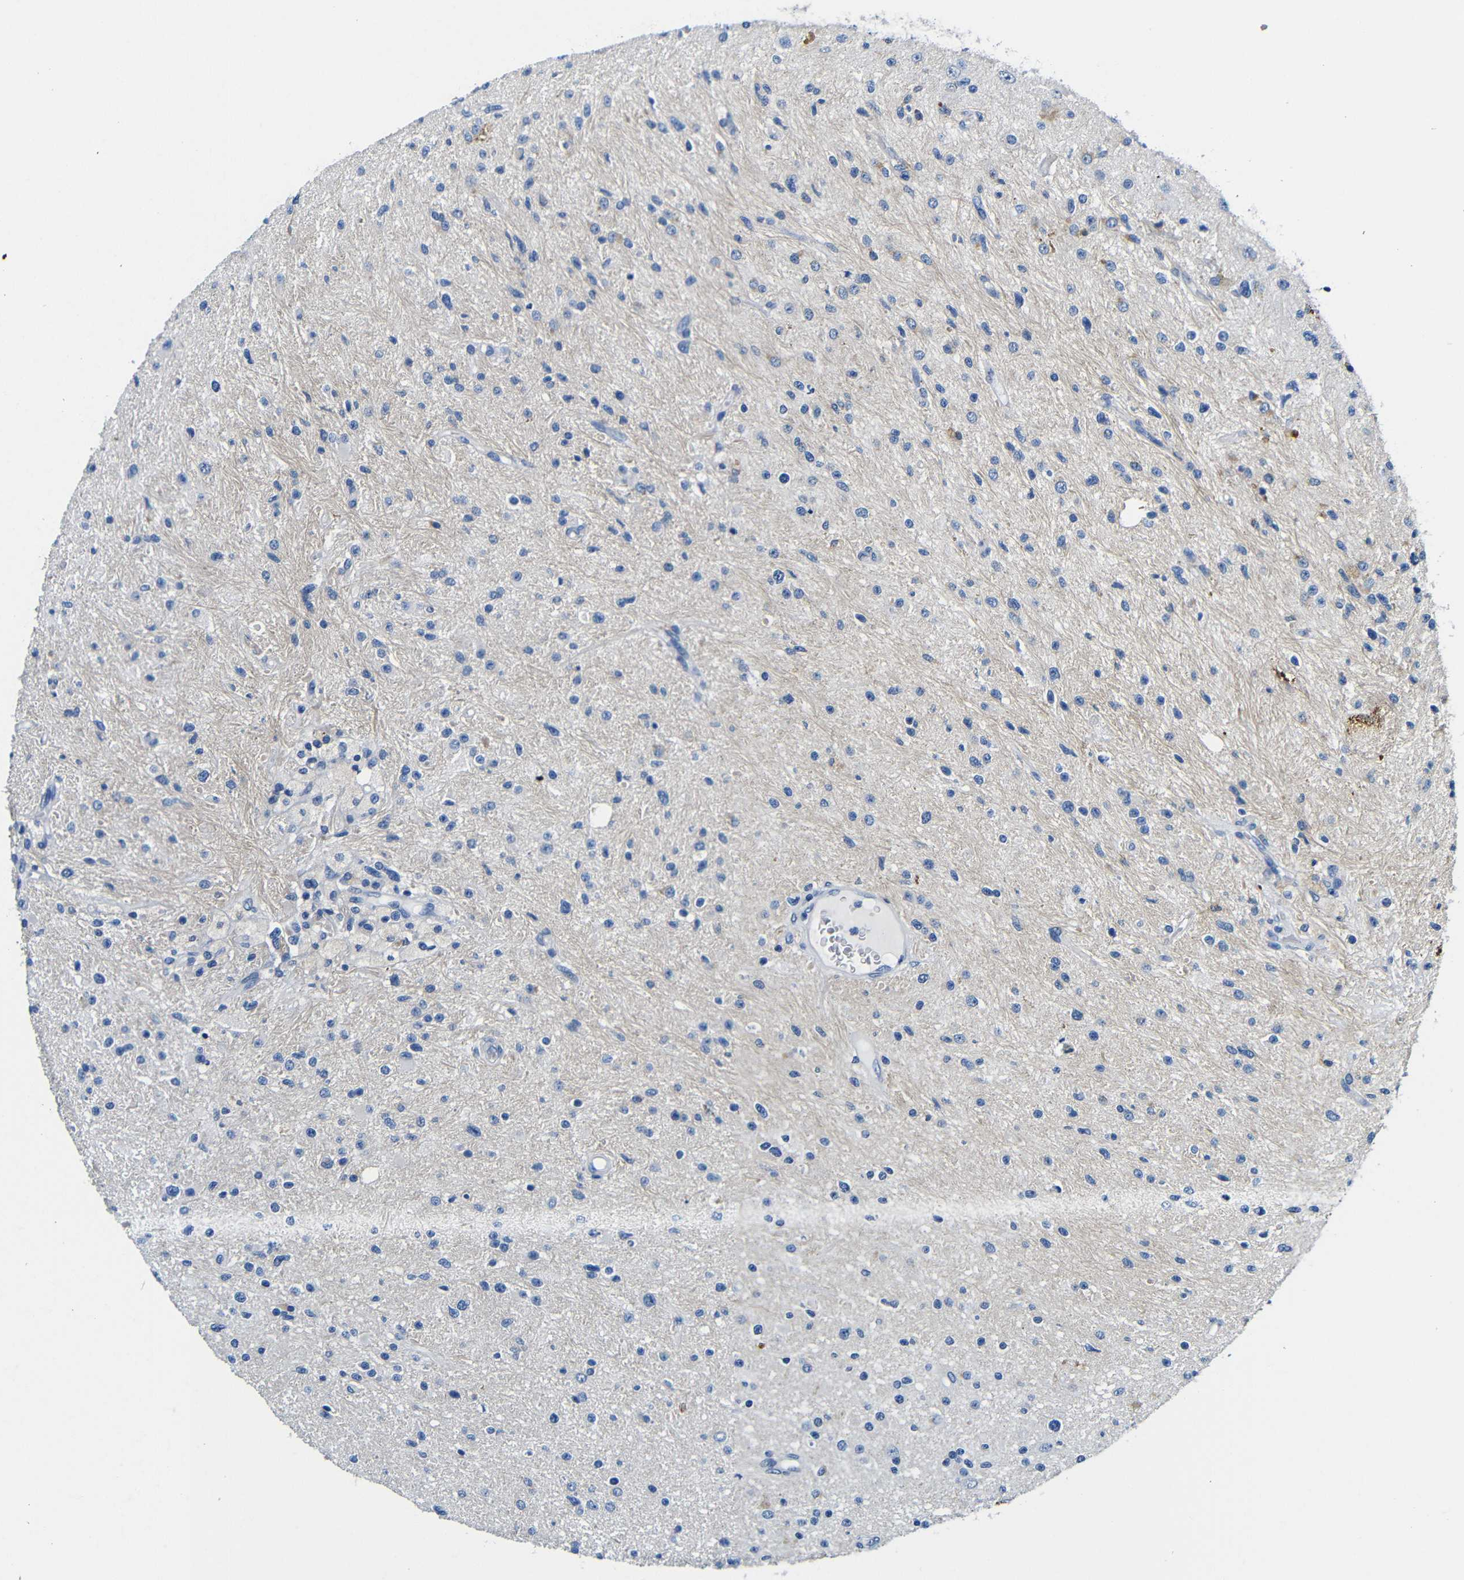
{"staining": {"intensity": "negative", "quantity": "none", "location": "none"}, "tissue": "glioma", "cell_type": "Tumor cells", "image_type": "cancer", "snomed": [{"axis": "morphology", "description": "Glioma, malignant, High grade"}, {"axis": "topography", "description": "Brain"}], "caption": "This is an immunohistochemistry (IHC) micrograph of human malignant glioma (high-grade). There is no staining in tumor cells.", "gene": "TNFAIP1", "patient": {"sex": "male", "age": 33}}